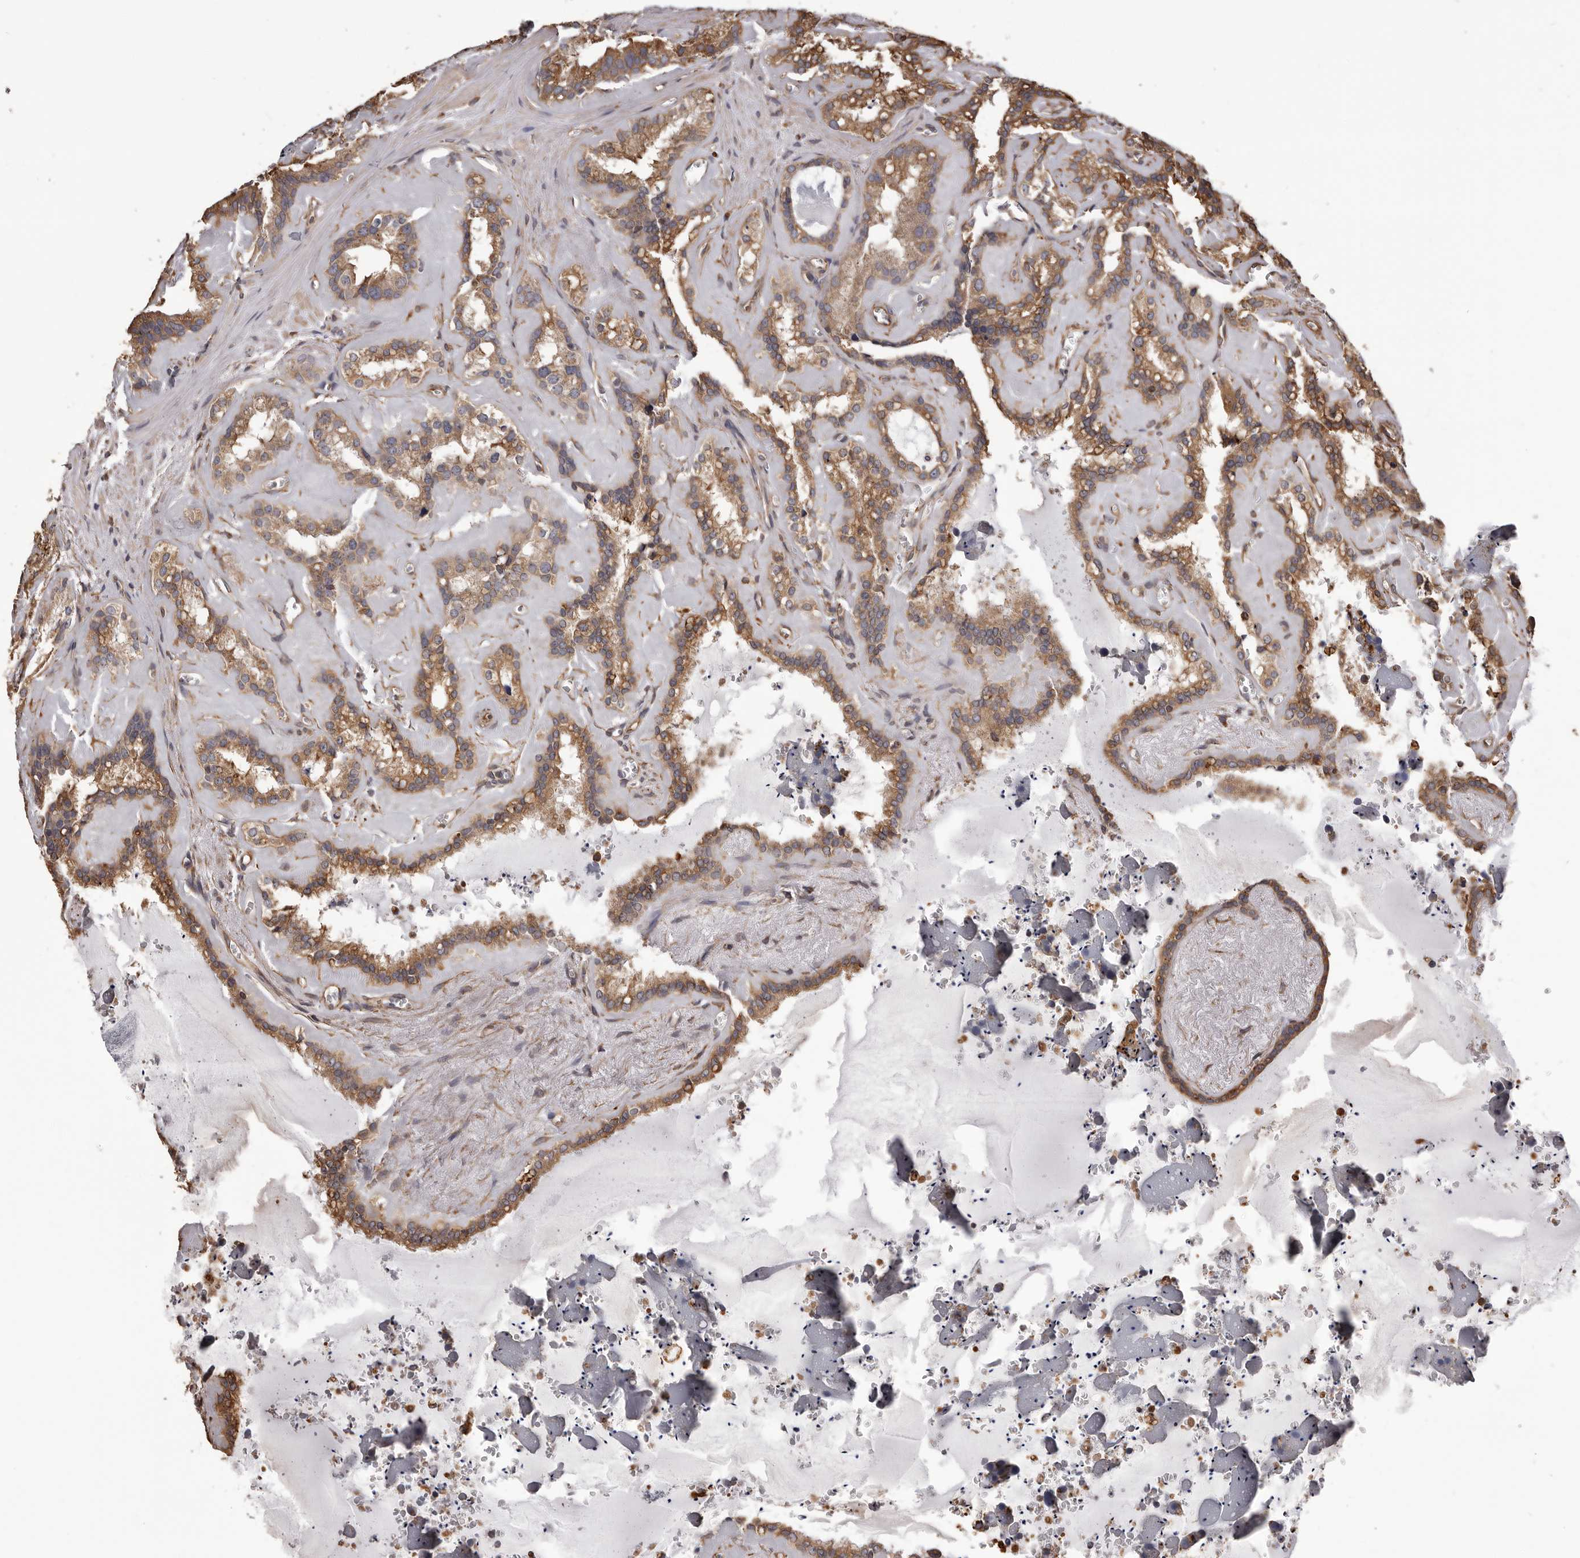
{"staining": {"intensity": "moderate", "quantity": ">75%", "location": "cytoplasmic/membranous"}, "tissue": "seminal vesicle", "cell_type": "Glandular cells", "image_type": "normal", "snomed": [{"axis": "morphology", "description": "Normal tissue, NOS"}, {"axis": "topography", "description": "Prostate"}, {"axis": "topography", "description": "Seminal veicle"}], "caption": "Glandular cells display moderate cytoplasmic/membranous positivity in about >75% of cells in benign seminal vesicle.", "gene": "CEP104", "patient": {"sex": "male", "age": 59}}